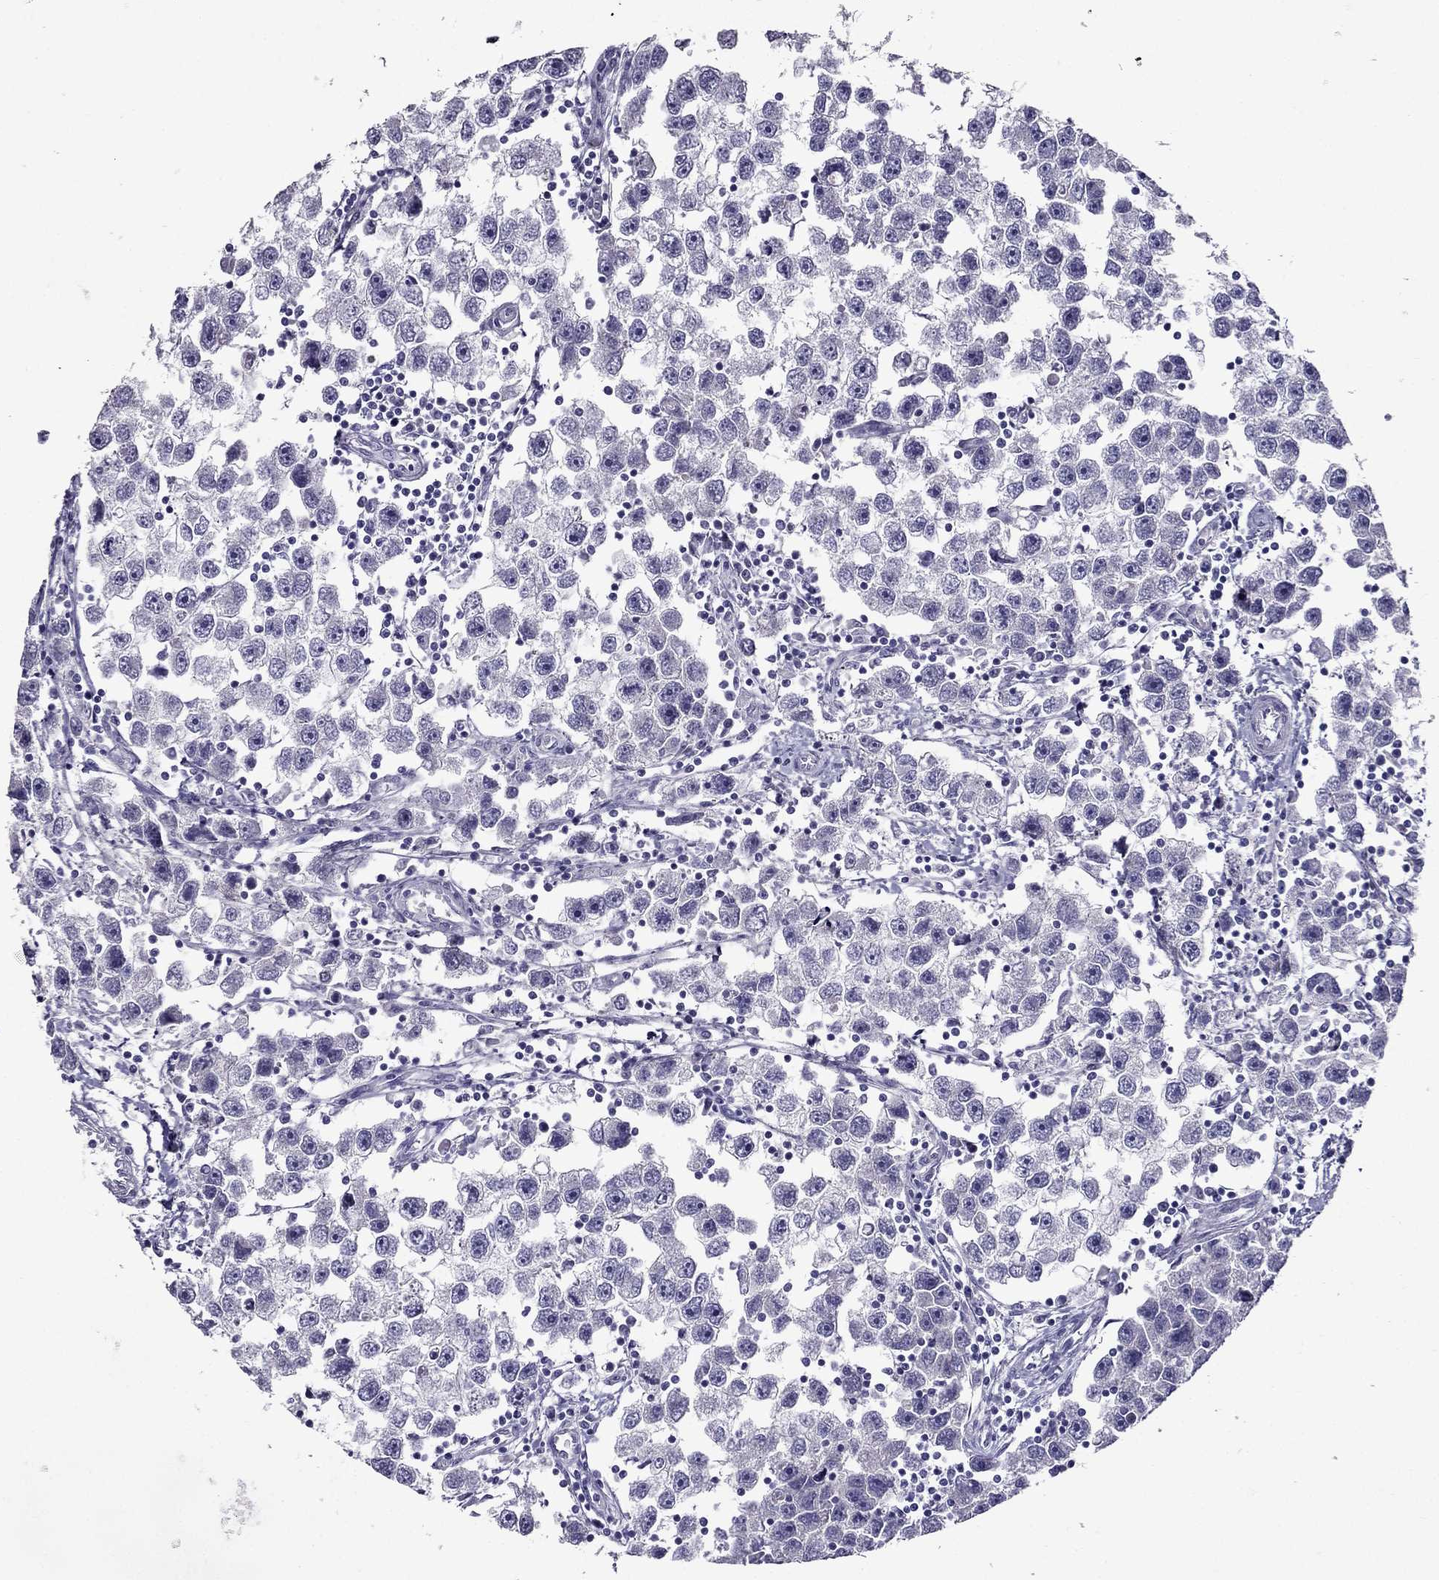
{"staining": {"intensity": "negative", "quantity": "none", "location": "none"}, "tissue": "testis cancer", "cell_type": "Tumor cells", "image_type": "cancer", "snomed": [{"axis": "morphology", "description": "Seminoma, NOS"}, {"axis": "topography", "description": "Testis"}], "caption": "High power microscopy histopathology image of an immunohistochemistry (IHC) micrograph of testis seminoma, revealing no significant staining in tumor cells. The staining is performed using DAB (3,3'-diaminobenzidine) brown chromogen with nuclei counter-stained in using hematoxylin.", "gene": "ZNF541", "patient": {"sex": "male", "age": 30}}